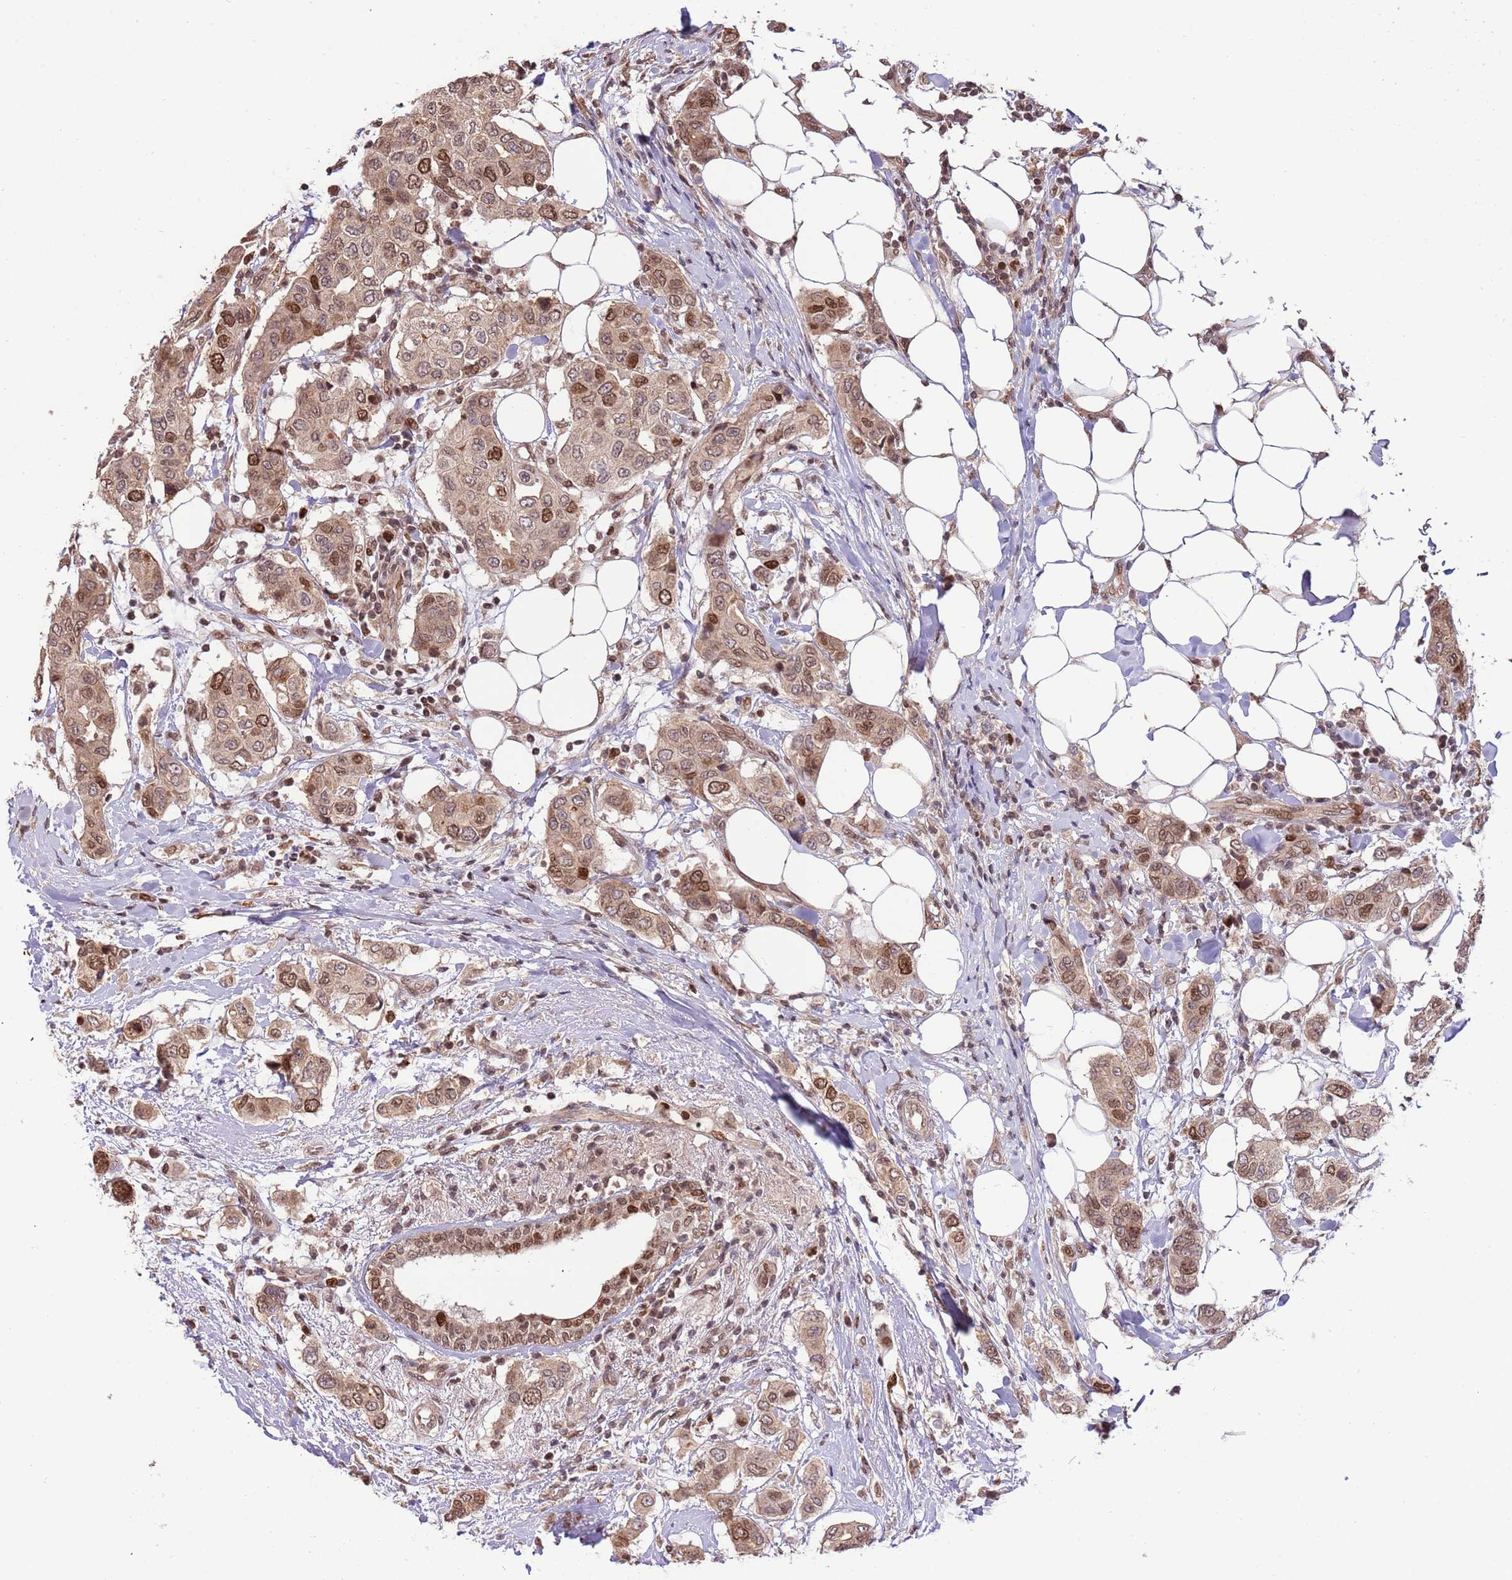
{"staining": {"intensity": "strong", "quantity": "25%-75%", "location": "cytoplasmic/membranous,nuclear"}, "tissue": "breast cancer", "cell_type": "Tumor cells", "image_type": "cancer", "snomed": [{"axis": "morphology", "description": "Lobular carcinoma"}, {"axis": "topography", "description": "Breast"}], "caption": "Breast cancer (lobular carcinoma) stained for a protein (brown) exhibits strong cytoplasmic/membranous and nuclear positive expression in about 25%-75% of tumor cells.", "gene": "RIF1", "patient": {"sex": "female", "age": 51}}